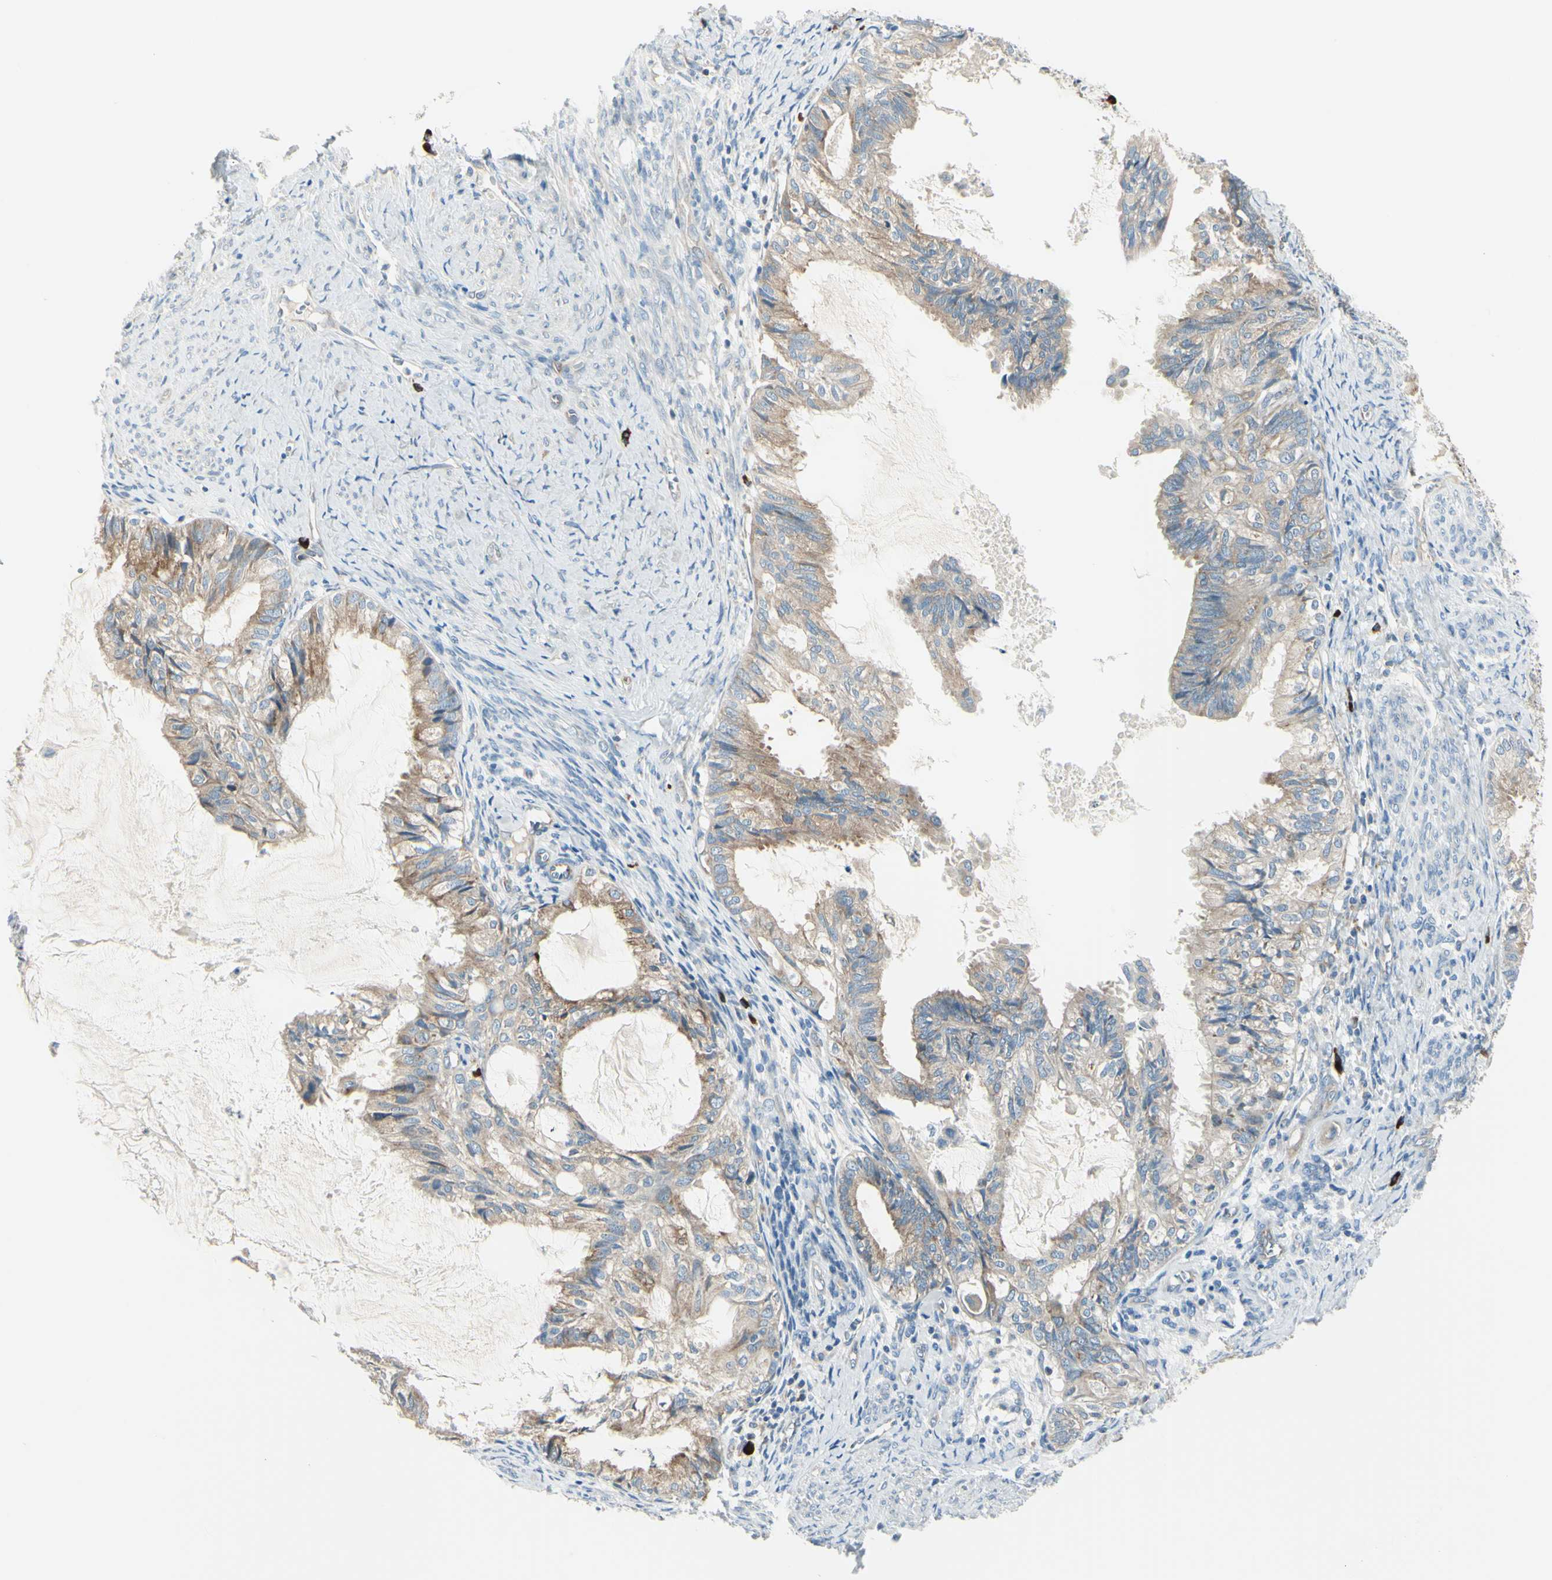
{"staining": {"intensity": "weak", "quantity": "25%-75%", "location": "cytoplasmic/membranous"}, "tissue": "cervical cancer", "cell_type": "Tumor cells", "image_type": "cancer", "snomed": [{"axis": "morphology", "description": "Normal tissue, NOS"}, {"axis": "morphology", "description": "Adenocarcinoma, NOS"}, {"axis": "topography", "description": "Cervix"}, {"axis": "topography", "description": "Endometrium"}], "caption": "DAB (3,3'-diaminobenzidine) immunohistochemical staining of human cervical adenocarcinoma shows weak cytoplasmic/membranous protein staining in approximately 25%-75% of tumor cells.", "gene": "SELENOS", "patient": {"sex": "female", "age": 86}}